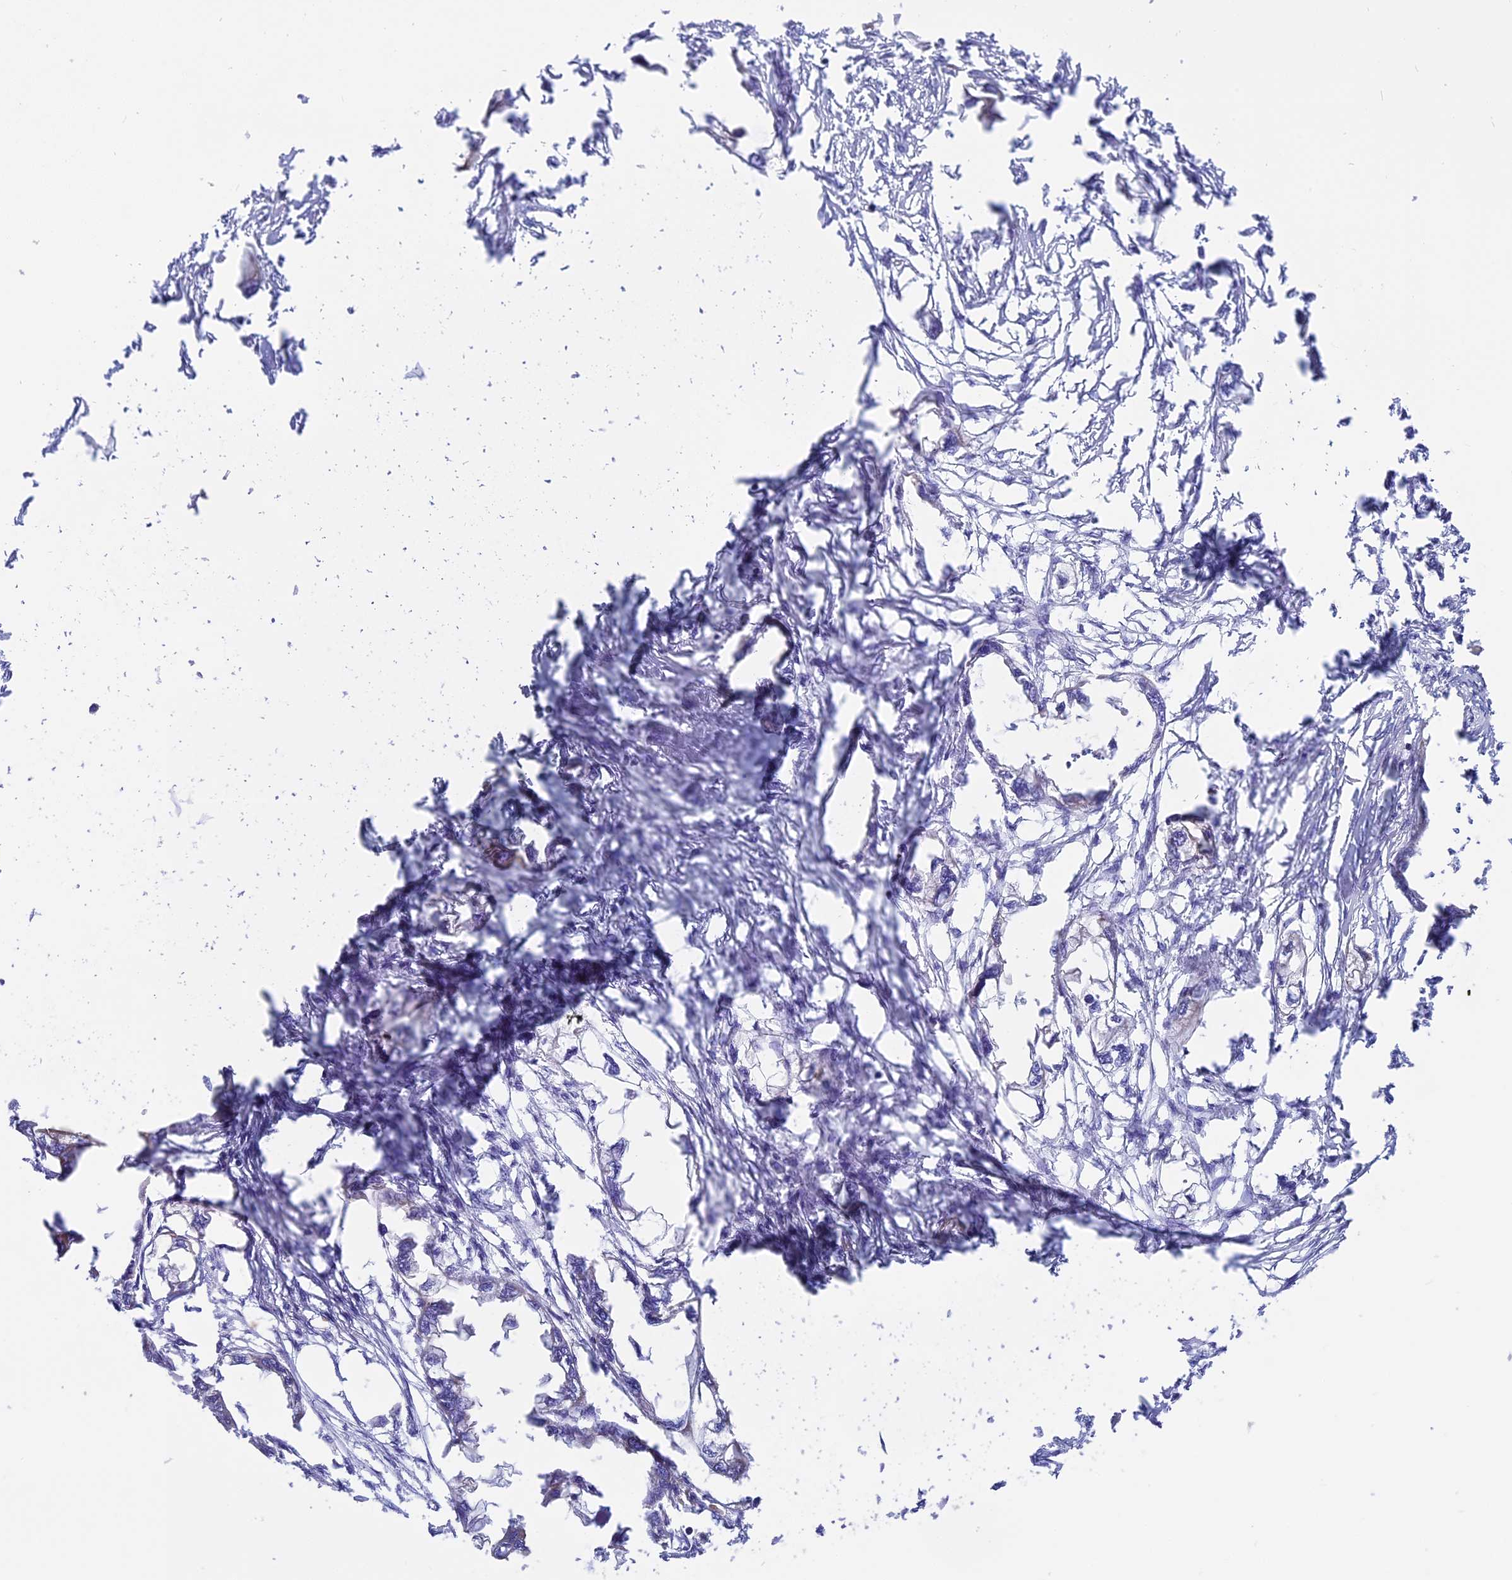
{"staining": {"intensity": "negative", "quantity": "none", "location": "none"}, "tissue": "endometrial cancer", "cell_type": "Tumor cells", "image_type": "cancer", "snomed": [{"axis": "morphology", "description": "Adenocarcinoma, NOS"}, {"axis": "morphology", "description": "Adenocarcinoma, metastatic, NOS"}, {"axis": "topography", "description": "Adipose tissue"}, {"axis": "topography", "description": "Endometrium"}], "caption": "High power microscopy micrograph of an immunohistochemistry (IHC) photomicrograph of endometrial cancer, revealing no significant staining in tumor cells.", "gene": "MRPS34", "patient": {"sex": "female", "age": 67}}